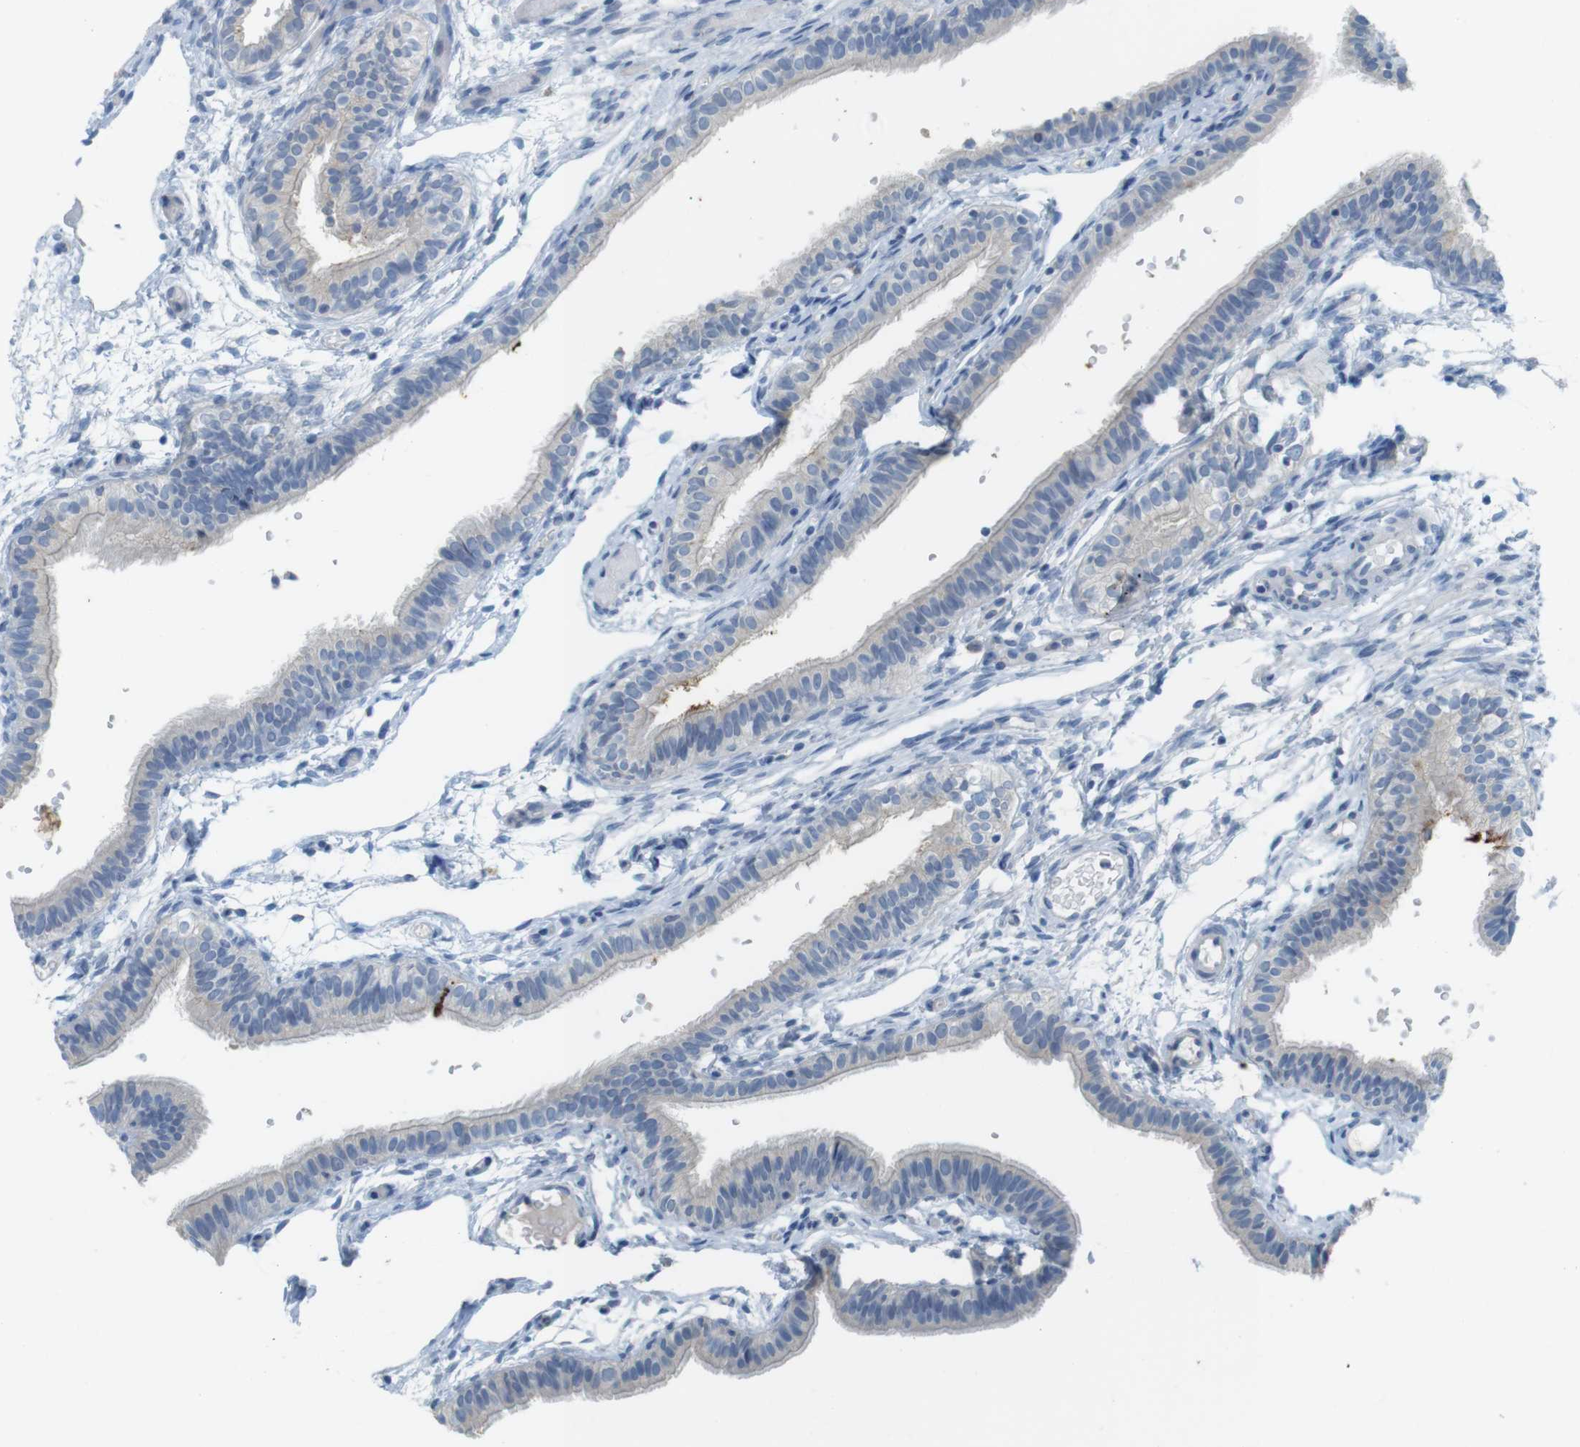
{"staining": {"intensity": "negative", "quantity": "none", "location": "none"}, "tissue": "fallopian tube", "cell_type": "Glandular cells", "image_type": "normal", "snomed": [{"axis": "morphology", "description": "Normal tissue, NOS"}, {"axis": "morphology", "description": "Dermoid, NOS"}, {"axis": "topography", "description": "Fallopian tube"}], "caption": "This is an immunohistochemistry histopathology image of unremarkable fallopian tube. There is no expression in glandular cells.", "gene": "MUC5B", "patient": {"sex": "female", "age": 33}}